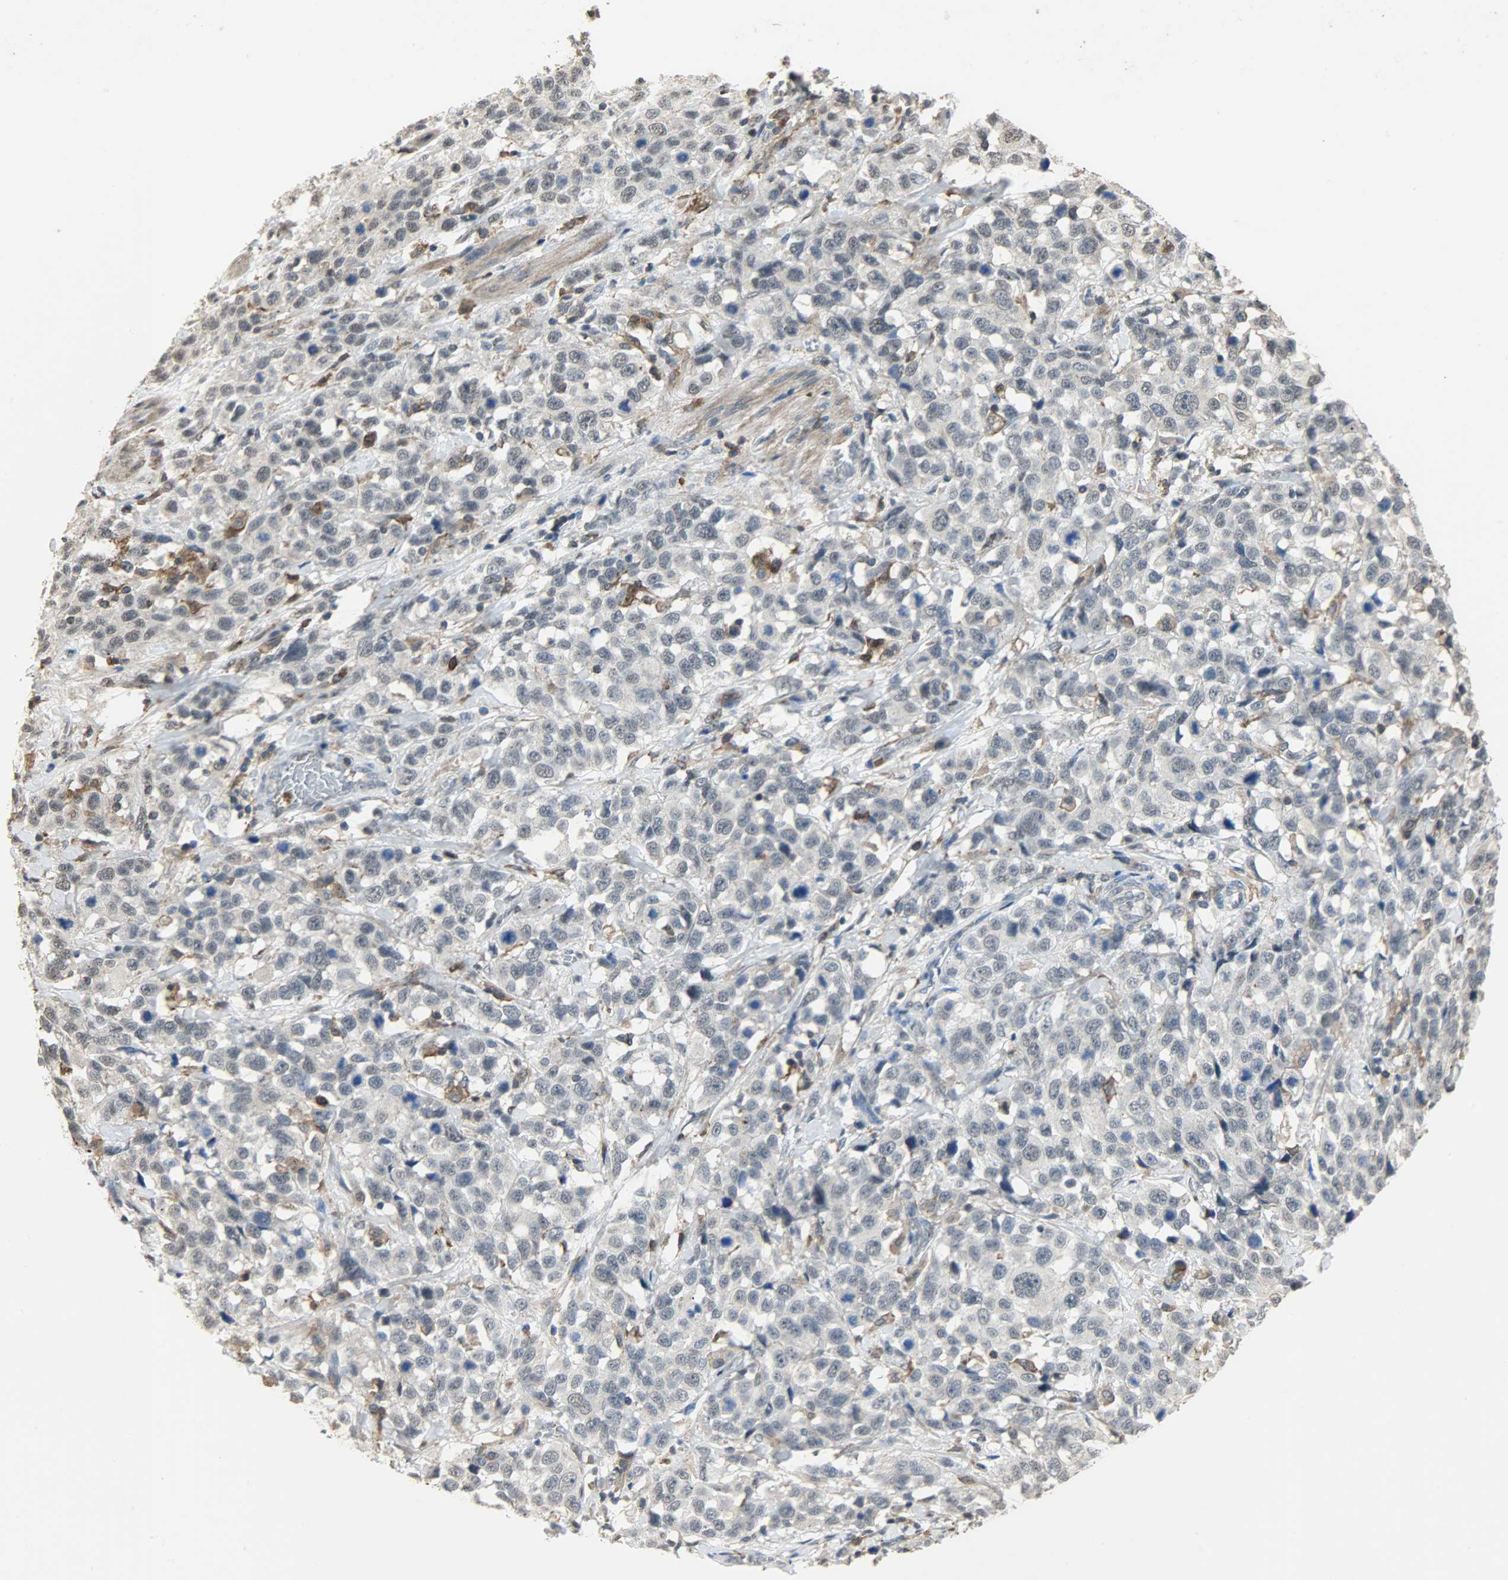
{"staining": {"intensity": "negative", "quantity": "none", "location": "none"}, "tissue": "stomach cancer", "cell_type": "Tumor cells", "image_type": "cancer", "snomed": [{"axis": "morphology", "description": "Normal tissue, NOS"}, {"axis": "morphology", "description": "Adenocarcinoma, NOS"}, {"axis": "topography", "description": "Stomach"}], "caption": "Tumor cells show no significant staining in adenocarcinoma (stomach).", "gene": "SKAP2", "patient": {"sex": "male", "age": 48}}